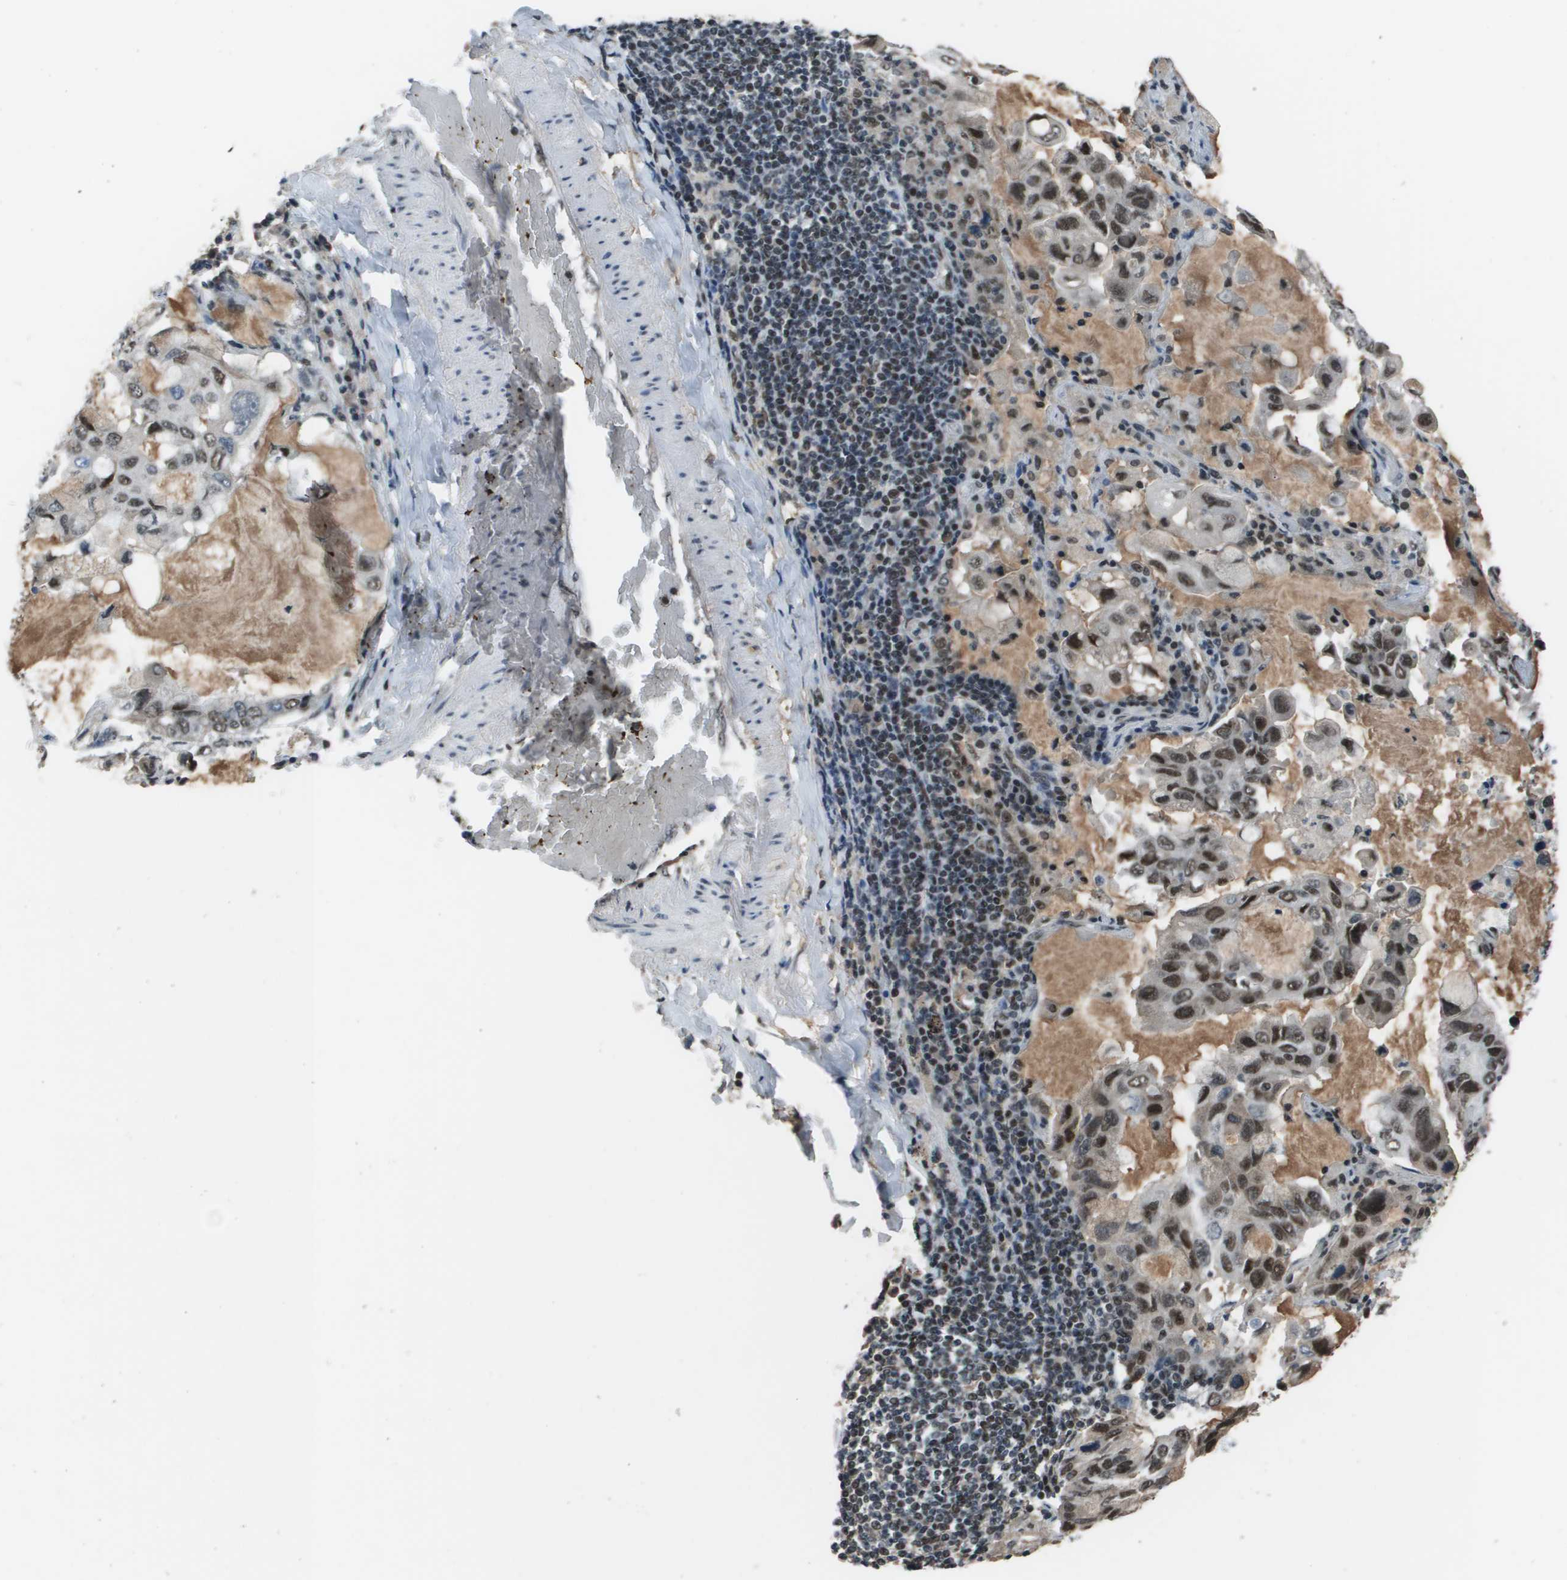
{"staining": {"intensity": "moderate", "quantity": ">75%", "location": "nuclear"}, "tissue": "lung cancer", "cell_type": "Tumor cells", "image_type": "cancer", "snomed": [{"axis": "morphology", "description": "Adenocarcinoma, NOS"}, {"axis": "topography", "description": "Lung"}], "caption": "Lung adenocarcinoma stained with DAB (3,3'-diaminobenzidine) IHC shows medium levels of moderate nuclear positivity in approximately >75% of tumor cells. The staining was performed using DAB (3,3'-diaminobenzidine) to visualize the protein expression in brown, while the nuclei were stained in blue with hematoxylin (Magnification: 20x).", "gene": "THRAP3", "patient": {"sex": "male", "age": 64}}